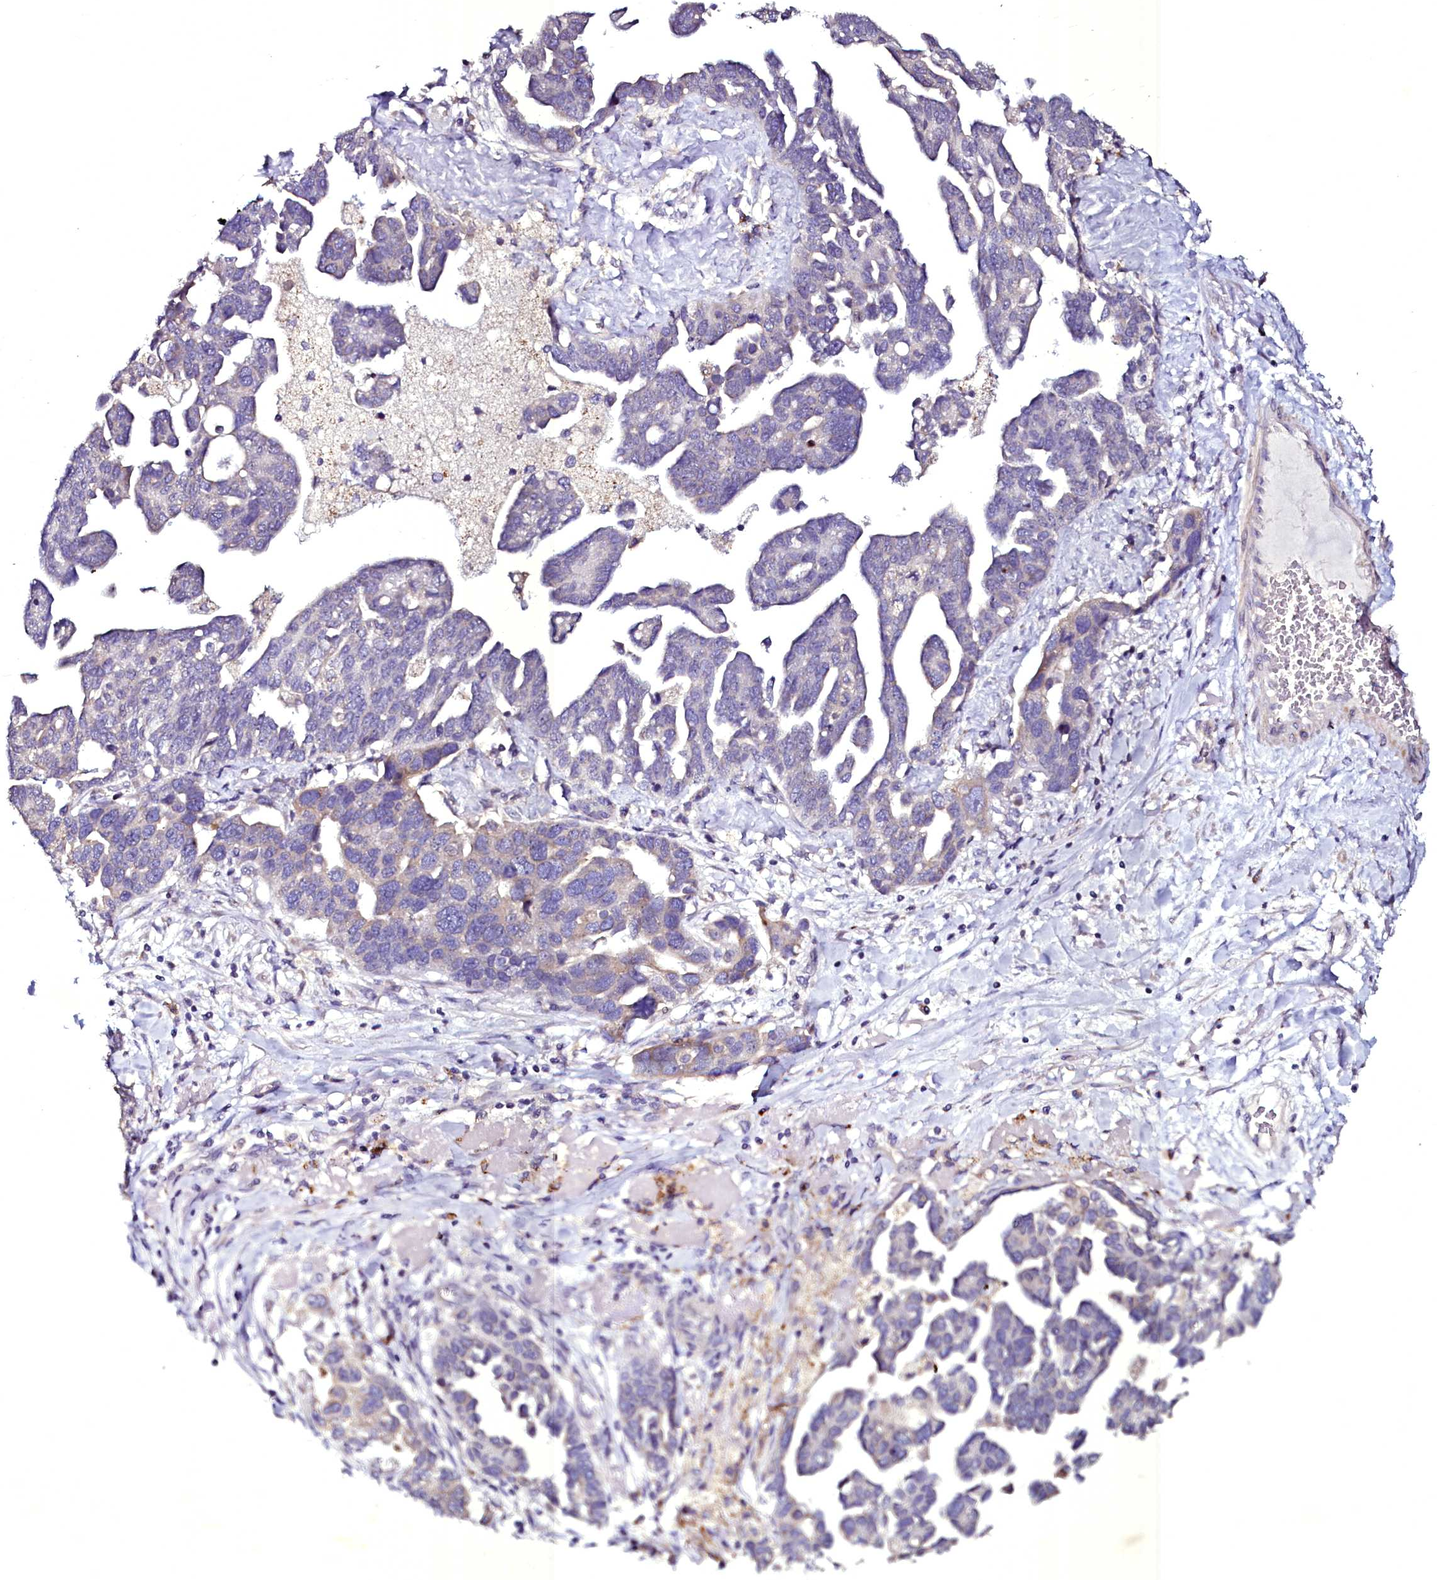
{"staining": {"intensity": "negative", "quantity": "none", "location": "none"}, "tissue": "ovarian cancer", "cell_type": "Tumor cells", "image_type": "cancer", "snomed": [{"axis": "morphology", "description": "Cystadenocarcinoma, serous, NOS"}, {"axis": "topography", "description": "Ovary"}], "caption": "Immunohistochemical staining of human ovarian cancer demonstrates no significant expression in tumor cells.", "gene": "SELENOT", "patient": {"sex": "female", "age": 54}}